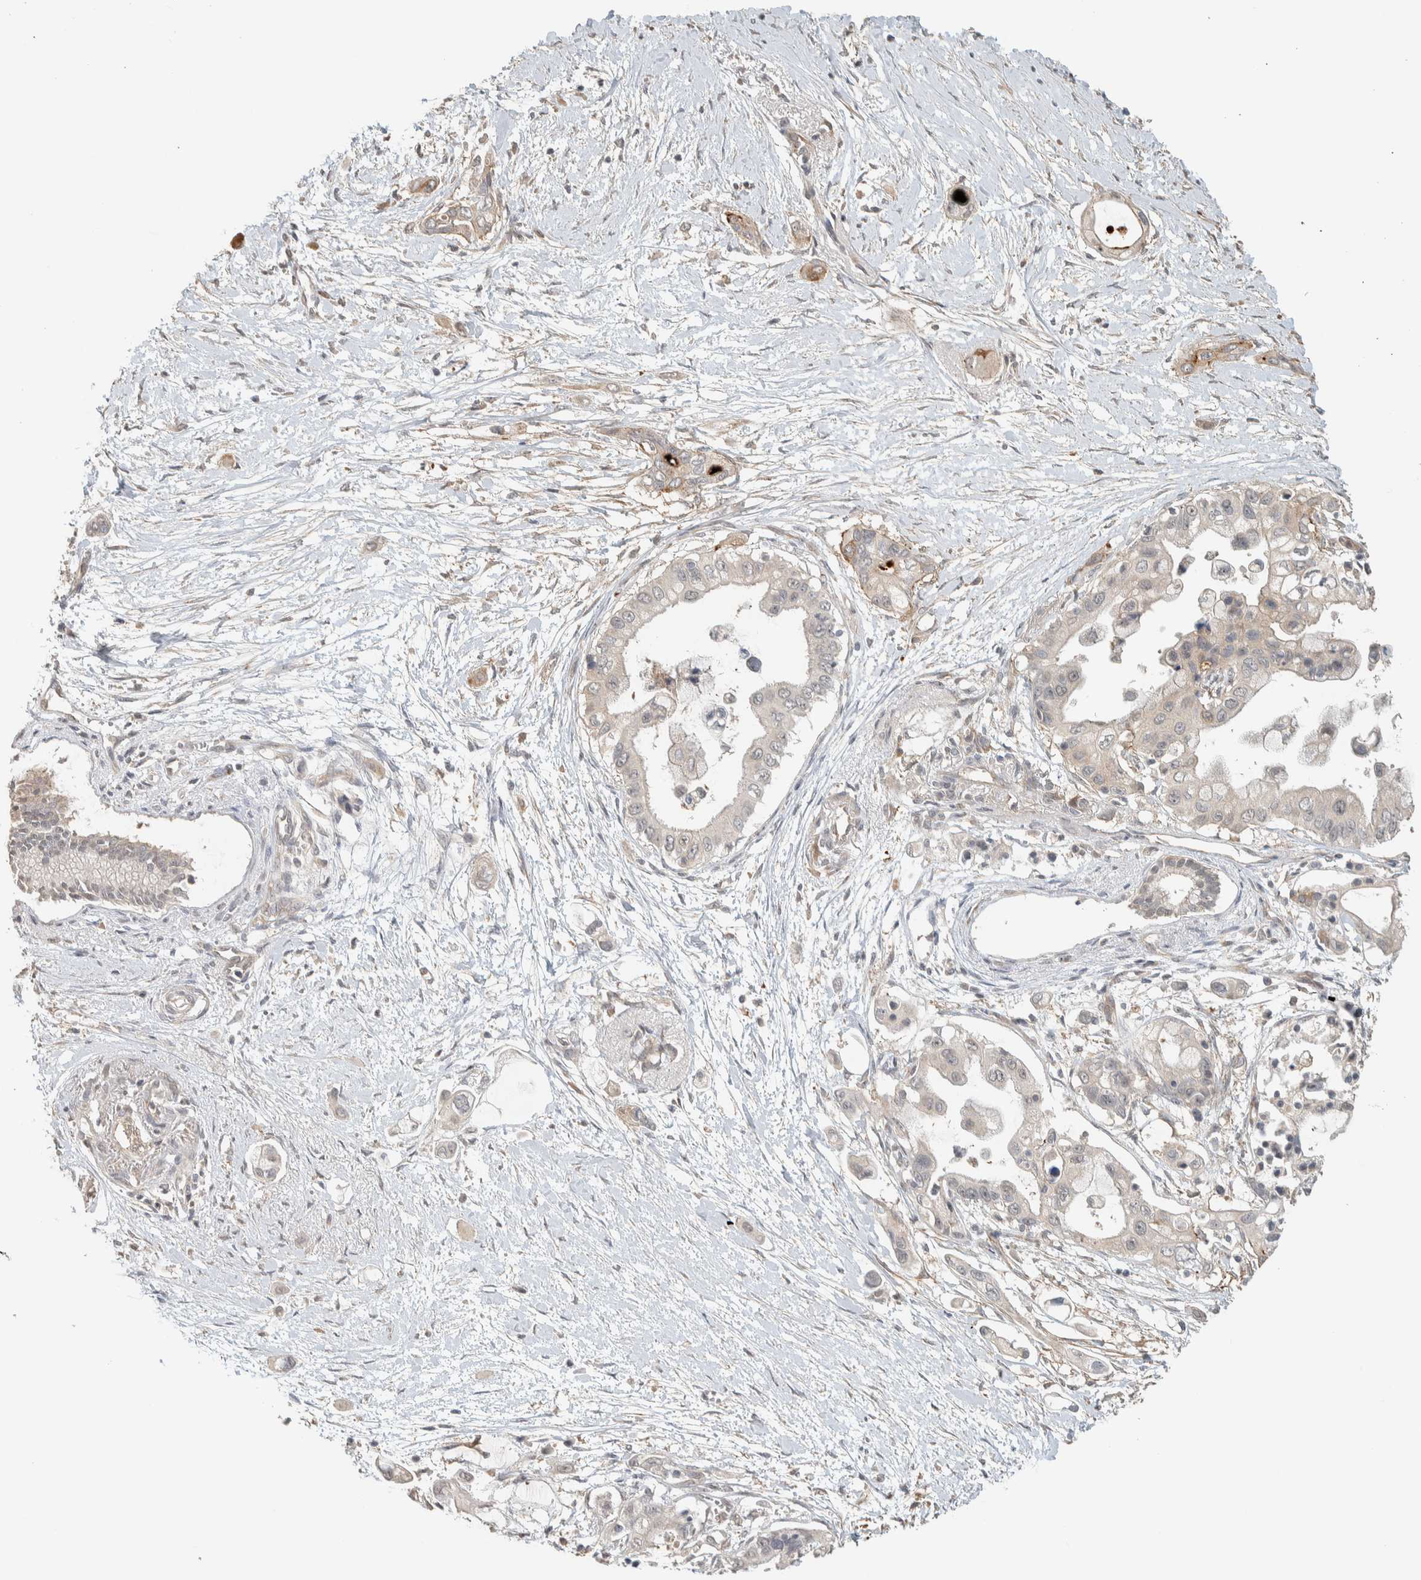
{"staining": {"intensity": "weak", "quantity": "<25%", "location": "cytoplasmic/membranous"}, "tissue": "pancreatic cancer", "cell_type": "Tumor cells", "image_type": "cancer", "snomed": [{"axis": "morphology", "description": "Adenocarcinoma, NOS"}, {"axis": "topography", "description": "Pancreas"}], "caption": "IHC micrograph of neoplastic tissue: pancreatic cancer (adenocarcinoma) stained with DAB (3,3'-diaminobenzidine) demonstrates no significant protein staining in tumor cells.", "gene": "PDE7B", "patient": {"sex": "male", "age": 59}}